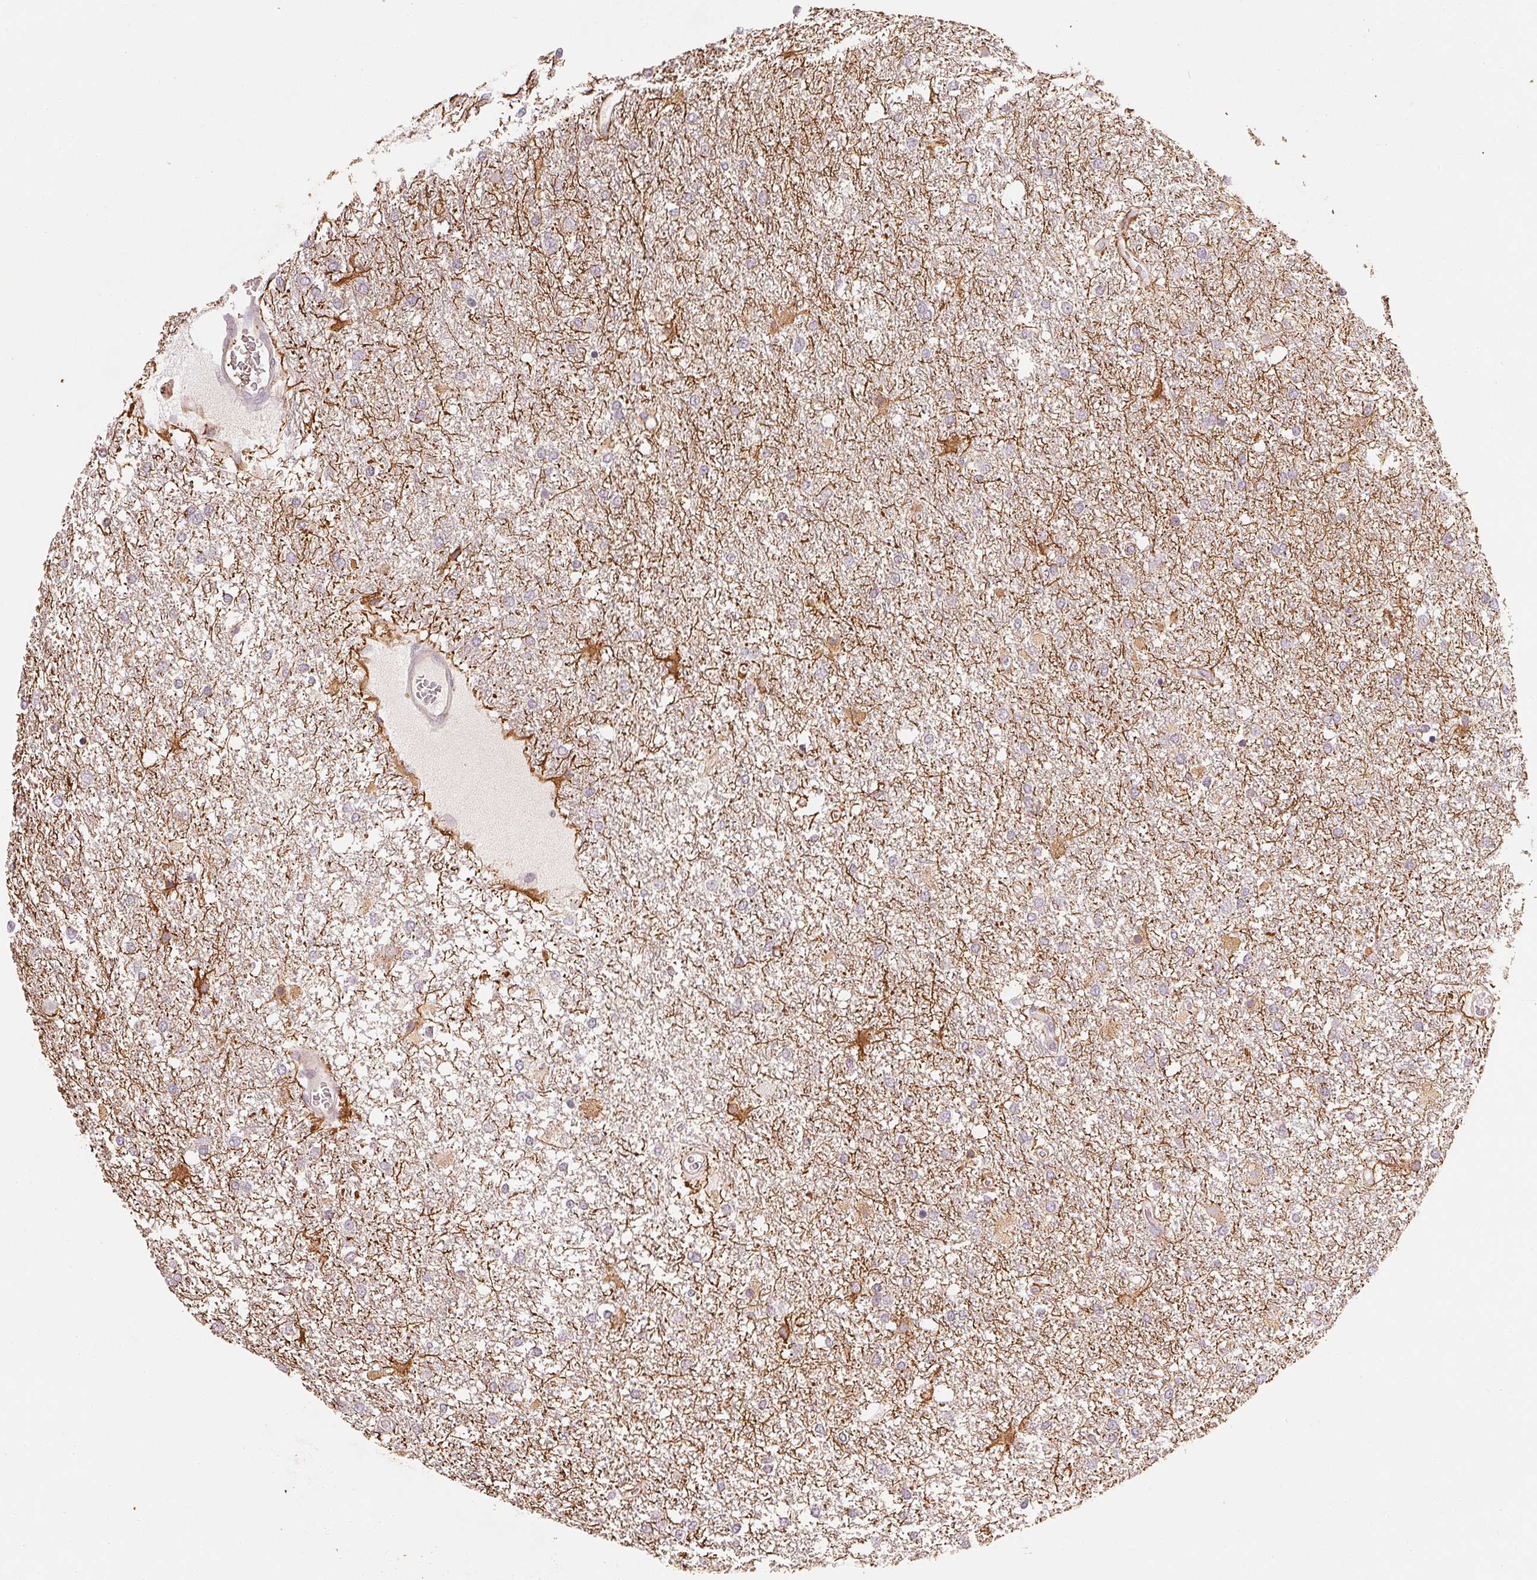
{"staining": {"intensity": "negative", "quantity": "none", "location": "none"}, "tissue": "glioma", "cell_type": "Tumor cells", "image_type": "cancer", "snomed": [{"axis": "morphology", "description": "Glioma, malignant, High grade"}, {"axis": "topography", "description": "Brain"}], "caption": "An image of human malignant high-grade glioma is negative for staining in tumor cells.", "gene": "NCOA4", "patient": {"sex": "female", "age": 61}}